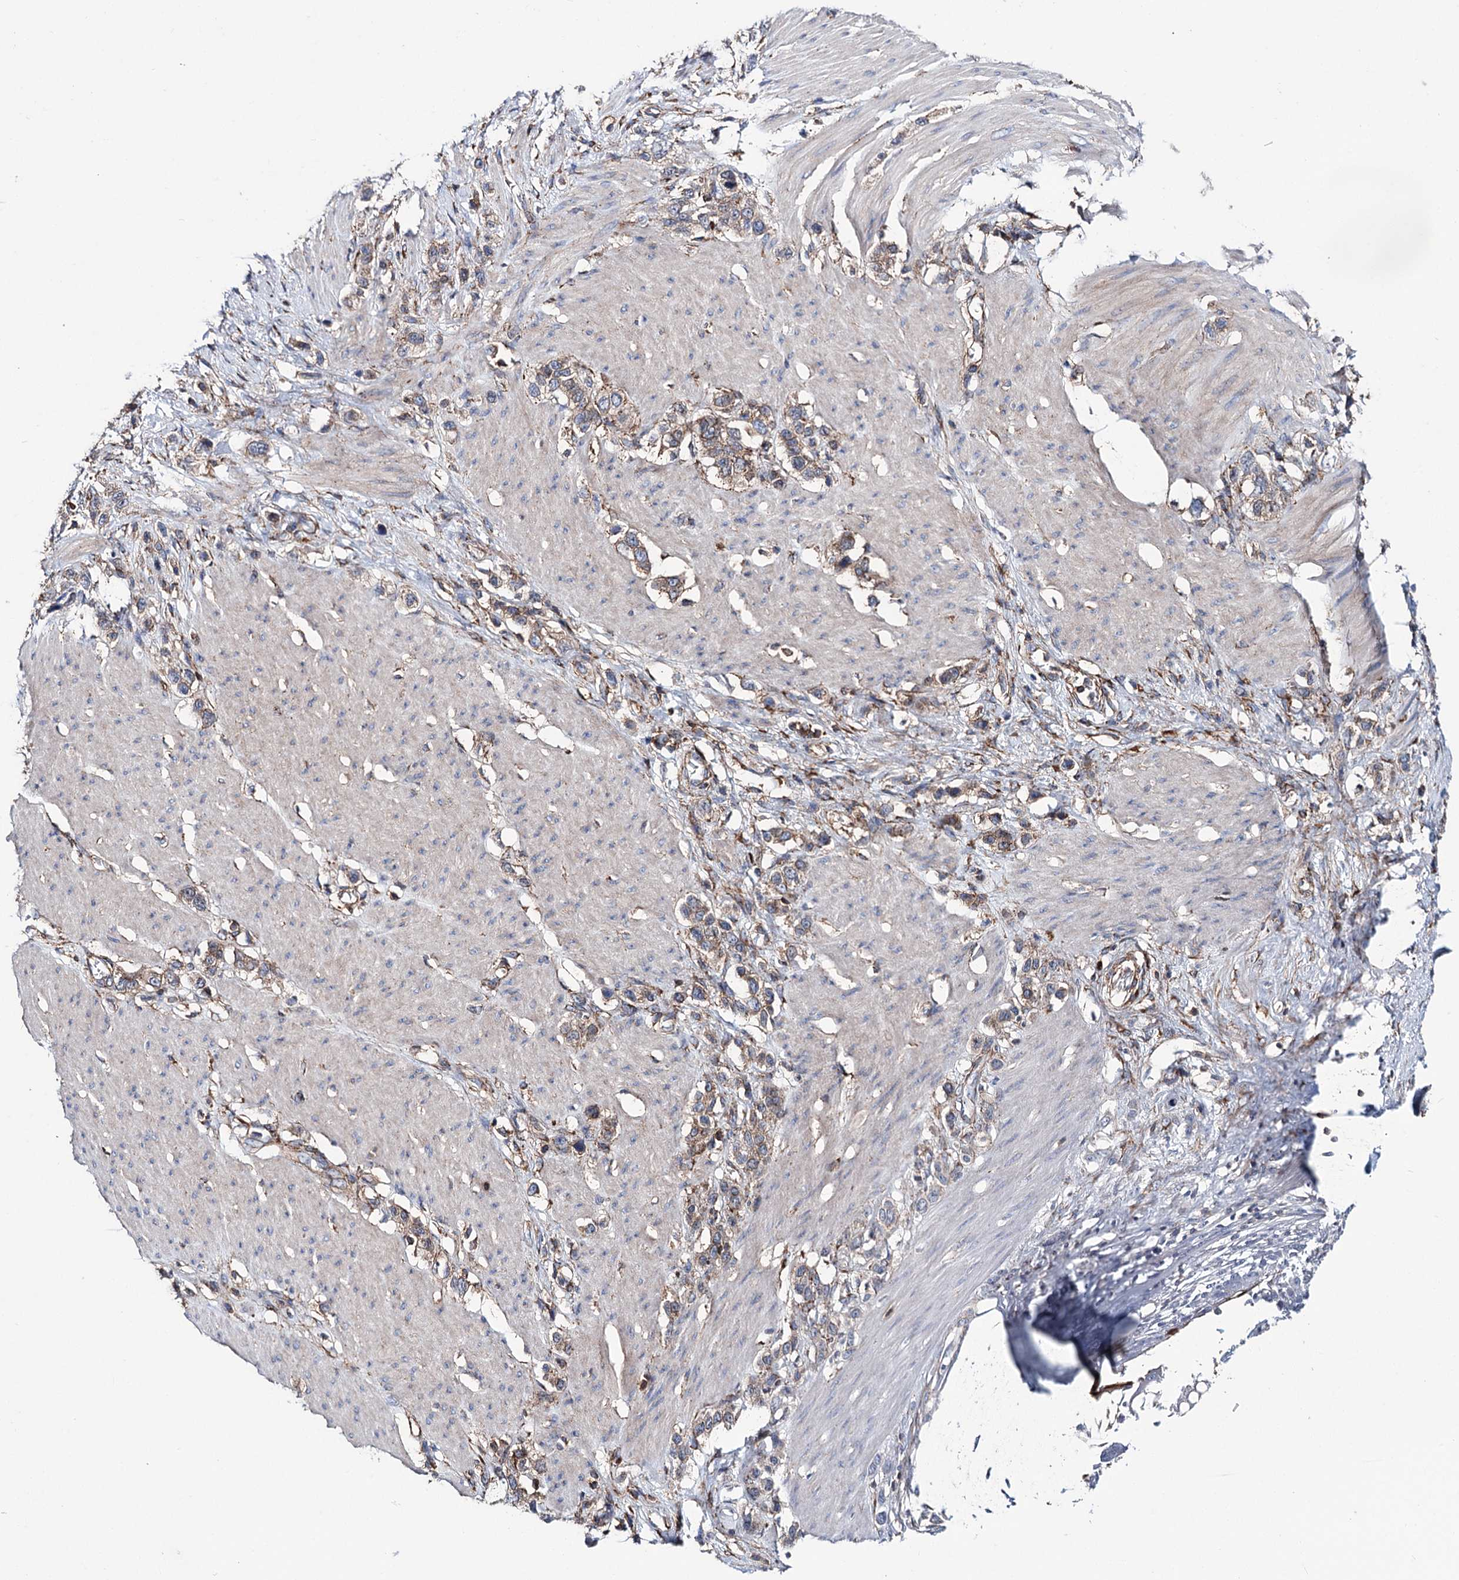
{"staining": {"intensity": "weak", "quantity": ">75%", "location": "cytoplasmic/membranous"}, "tissue": "stomach cancer", "cell_type": "Tumor cells", "image_type": "cancer", "snomed": [{"axis": "morphology", "description": "Adenocarcinoma, NOS"}, {"axis": "morphology", "description": "Adenocarcinoma, High grade"}, {"axis": "topography", "description": "Stomach, upper"}, {"axis": "topography", "description": "Stomach, lower"}], "caption": "Immunohistochemistry of adenocarcinoma (stomach) shows low levels of weak cytoplasmic/membranous positivity in approximately >75% of tumor cells.", "gene": "DEF6", "patient": {"sex": "female", "age": 65}}